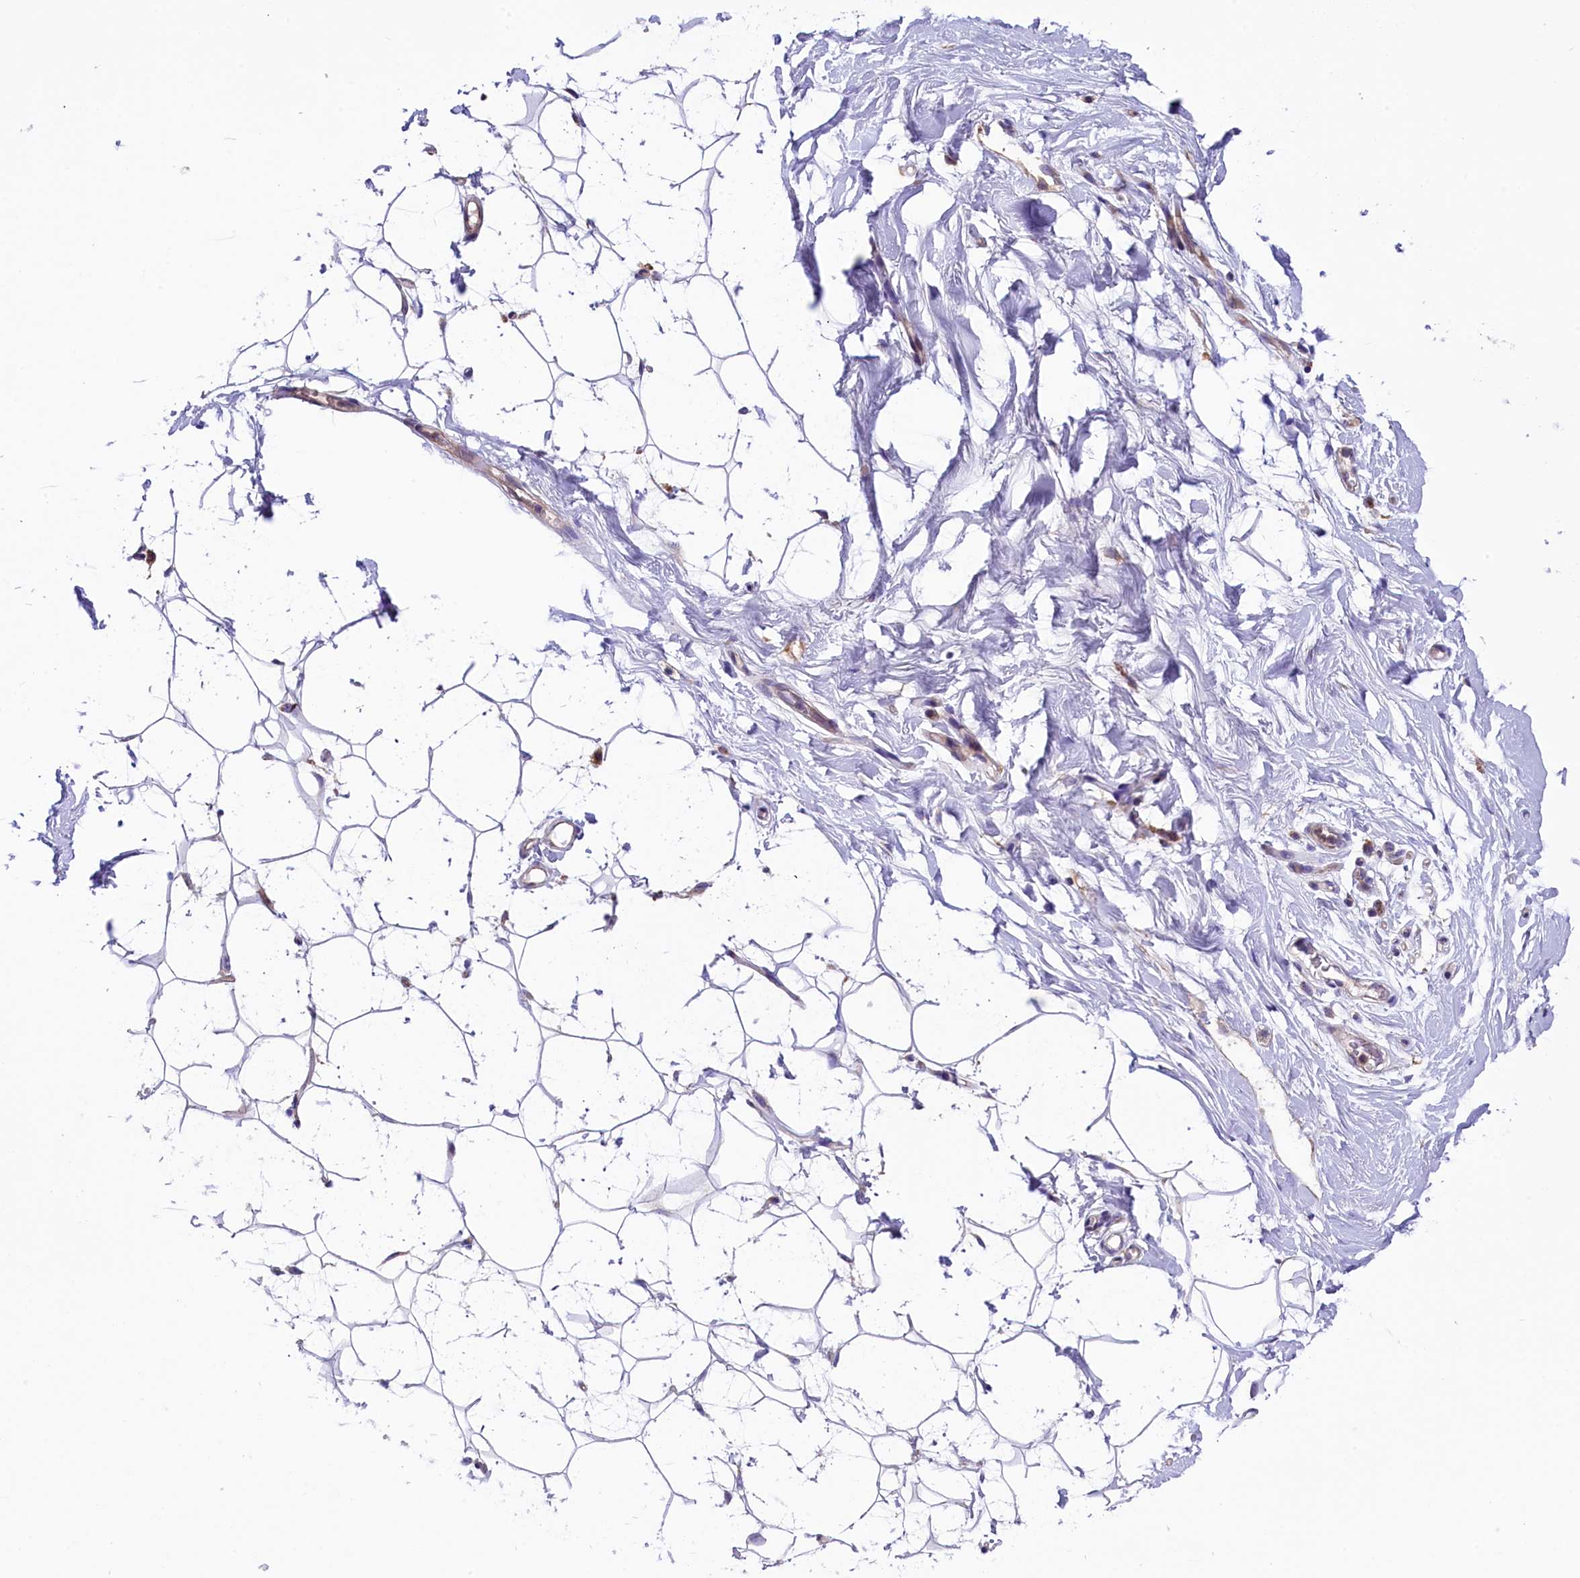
{"staining": {"intensity": "negative", "quantity": "none", "location": "none"}, "tissue": "adipose tissue", "cell_type": "Adipocytes", "image_type": "normal", "snomed": [{"axis": "morphology", "description": "Normal tissue, NOS"}, {"axis": "topography", "description": "Breast"}], "caption": "IHC of benign adipose tissue demonstrates no expression in adipocytes.", "gene": "DNAJB9", "patient": {"sex": "female", "age": 26}}